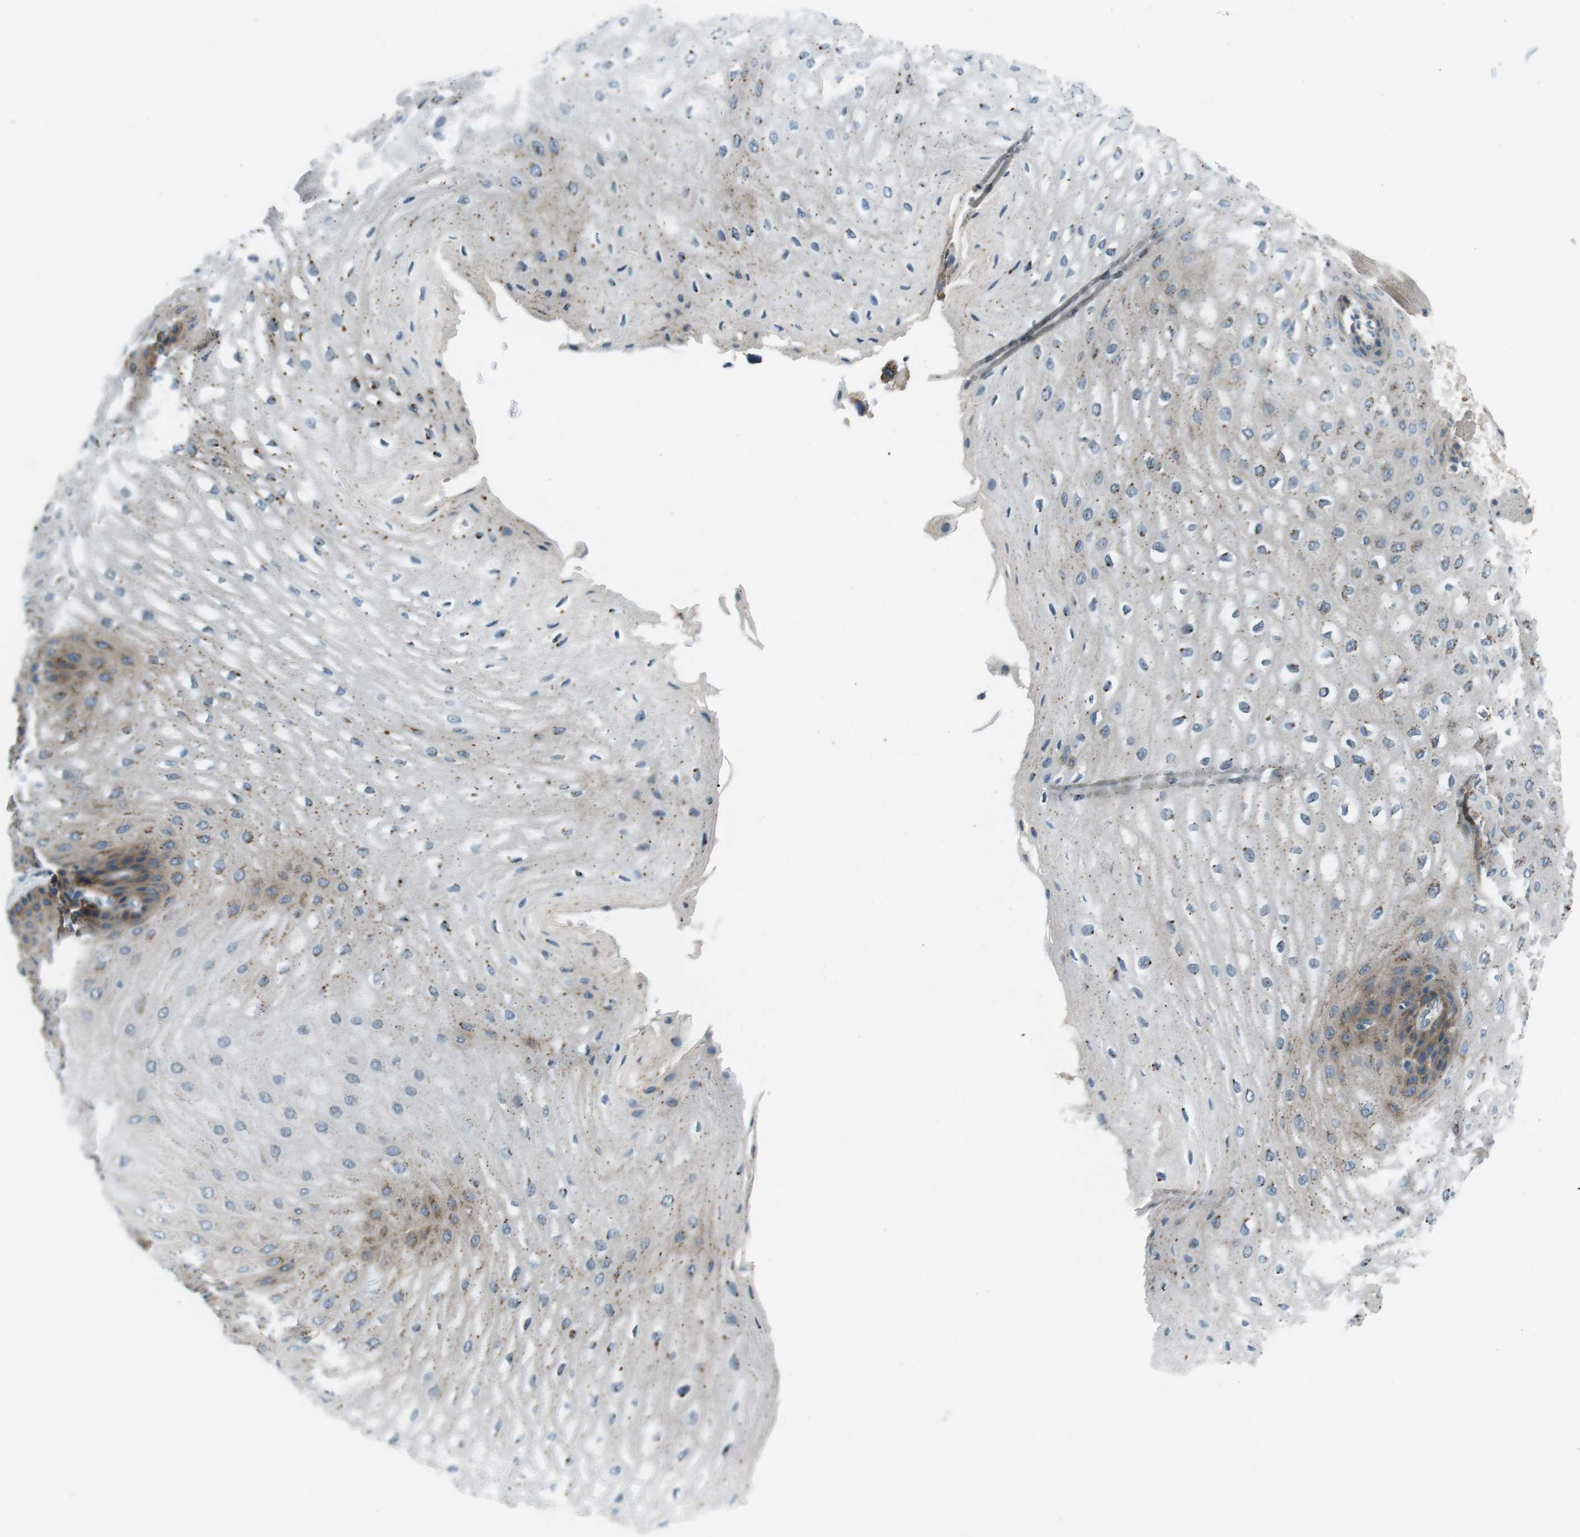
{"staining": {"intensity": "moderate", "quantity": "<25%", "location": "cytoplasmic/membranous"}, "tissue": "esophagus", "cell_type": "Squamous epithelial cells", "image_type": "normal", "snomed": [{"axis": "morphology", "description": "Normal tissue, NOS"}, {"axis": "topography", "description": "Esophagus"}], "caption": "A brown stain labels moderate cytoplasmic/membranous positivity of a protein in squamous epithelial cells of unremarkable human esophagus.", "gene": "FAM3B", "patient": {"sex": "male", "age": 54}}